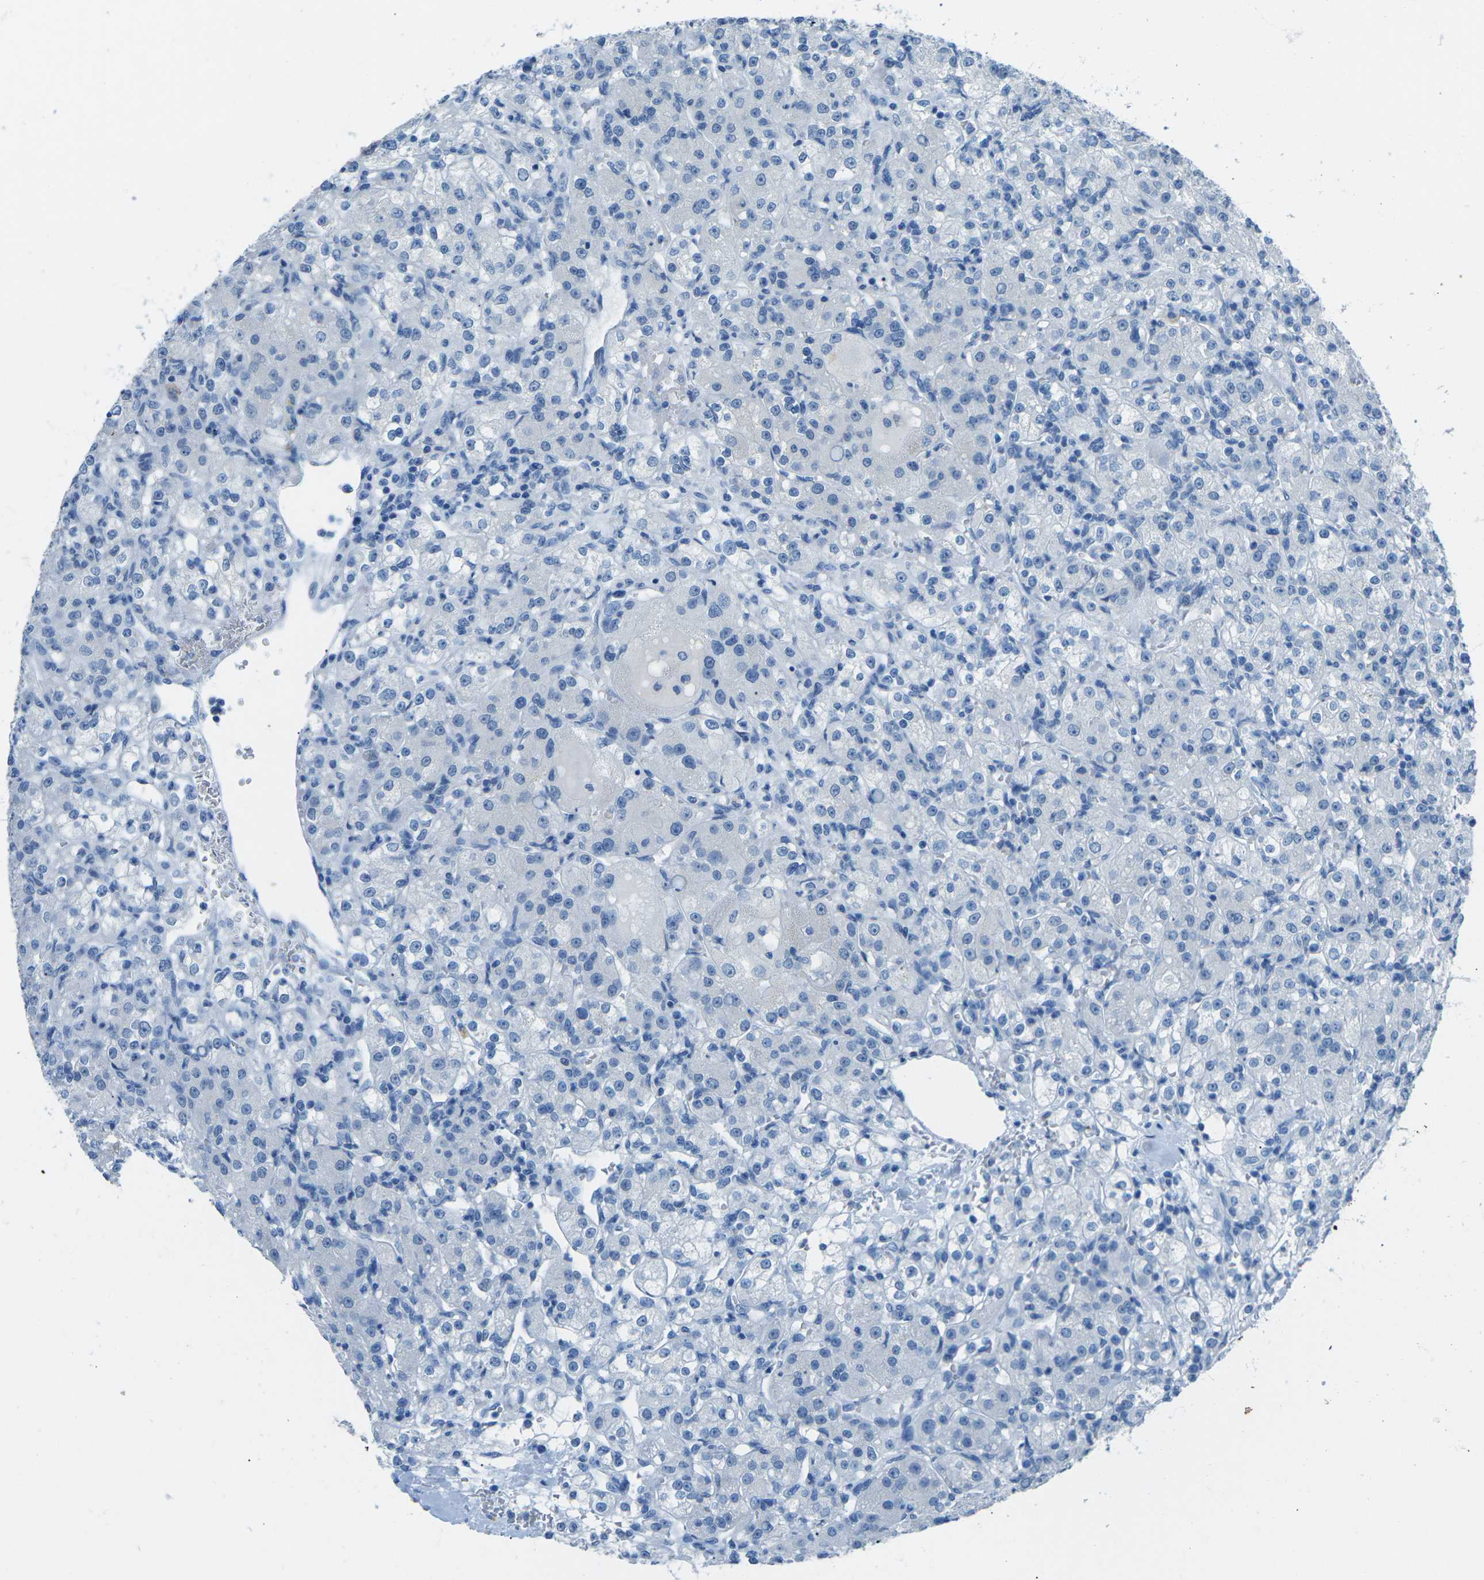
{"staining": {"intensity": "negative", "quantity": "none", "location": "none"}, "tissue": "renal cancer", "cell_type": "Tumor cells", "image_type": "cancer", "snomed": [{"axis": "morphology", "description": "Normal tissue, NOS"}, {"axis": "morphology", "description": "Adenocarcinoma, NOS"}, {"axis": "topography", "description": "Kidney"}], "caption": "High power microscopy histopathology image of an IHC photomicrograph of adenocarcinoma (renal), revealing no significant expression in tumor cells. (Brightfield microscopy of DAB immunohistochemistry (IHC) at high magnification).", "gene": "MYH8", "patient": {"sex": "male", "age": 61}}